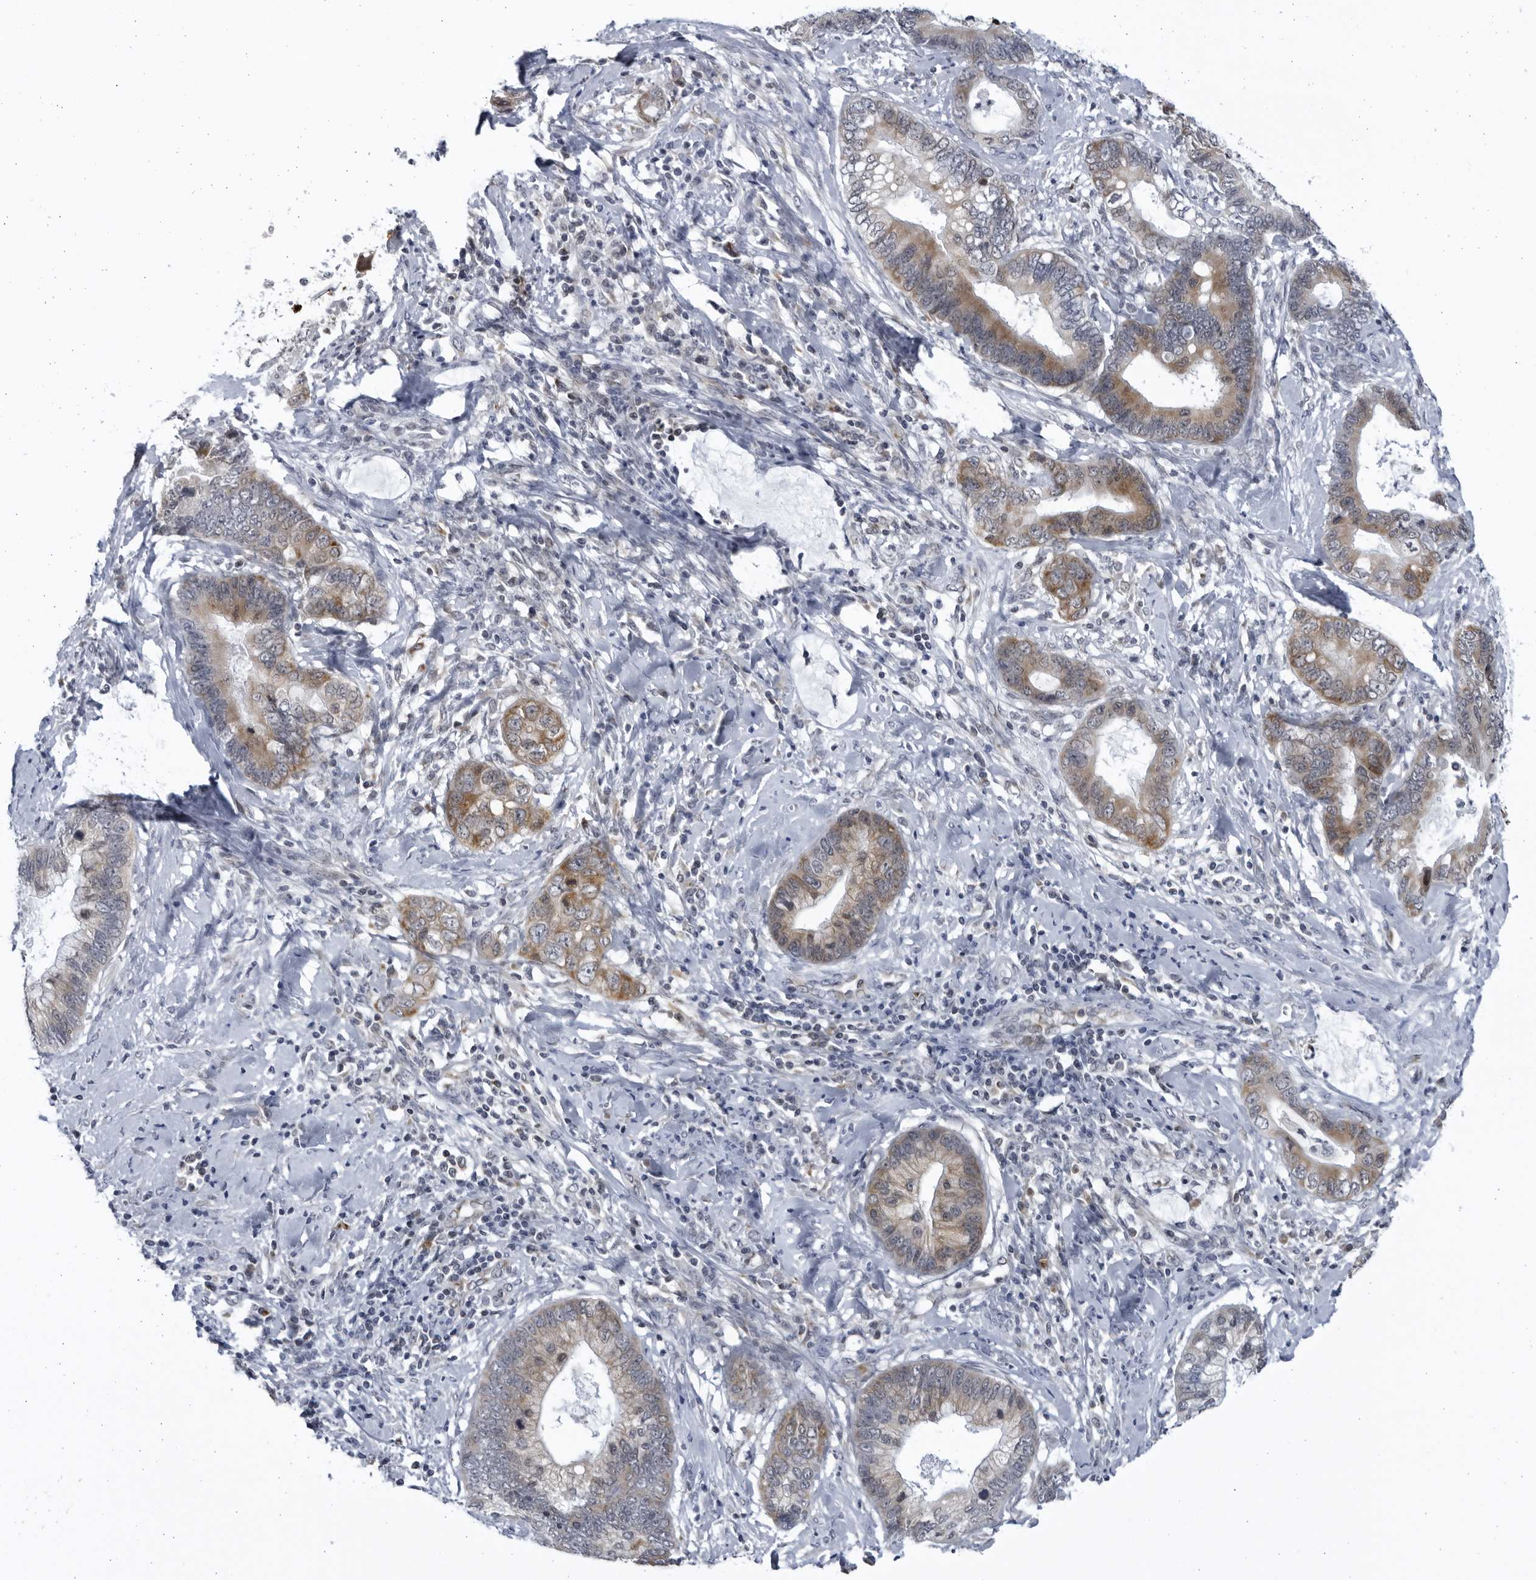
{"staining": {"intensity": "moderate", "quantity": "25%-75%", "location": "cytoplasmic/membranous"}, "tissue": "cervical cancer", "cell_type": "Tumor cells", "image_type": "cancer", "snomed": [{"axis": "morphology", "description": "Adenocarcinoma, NOS"}, {"axis": "topography", "description": "Cervix"}], "caption": "Moderate cytoplasmic/membranous protein positivity is identified in about 25%-75% of tumor cells in cervical cancer.", "gene": "SLC25A22", "patient": {"sex": "female", "age": 44}}